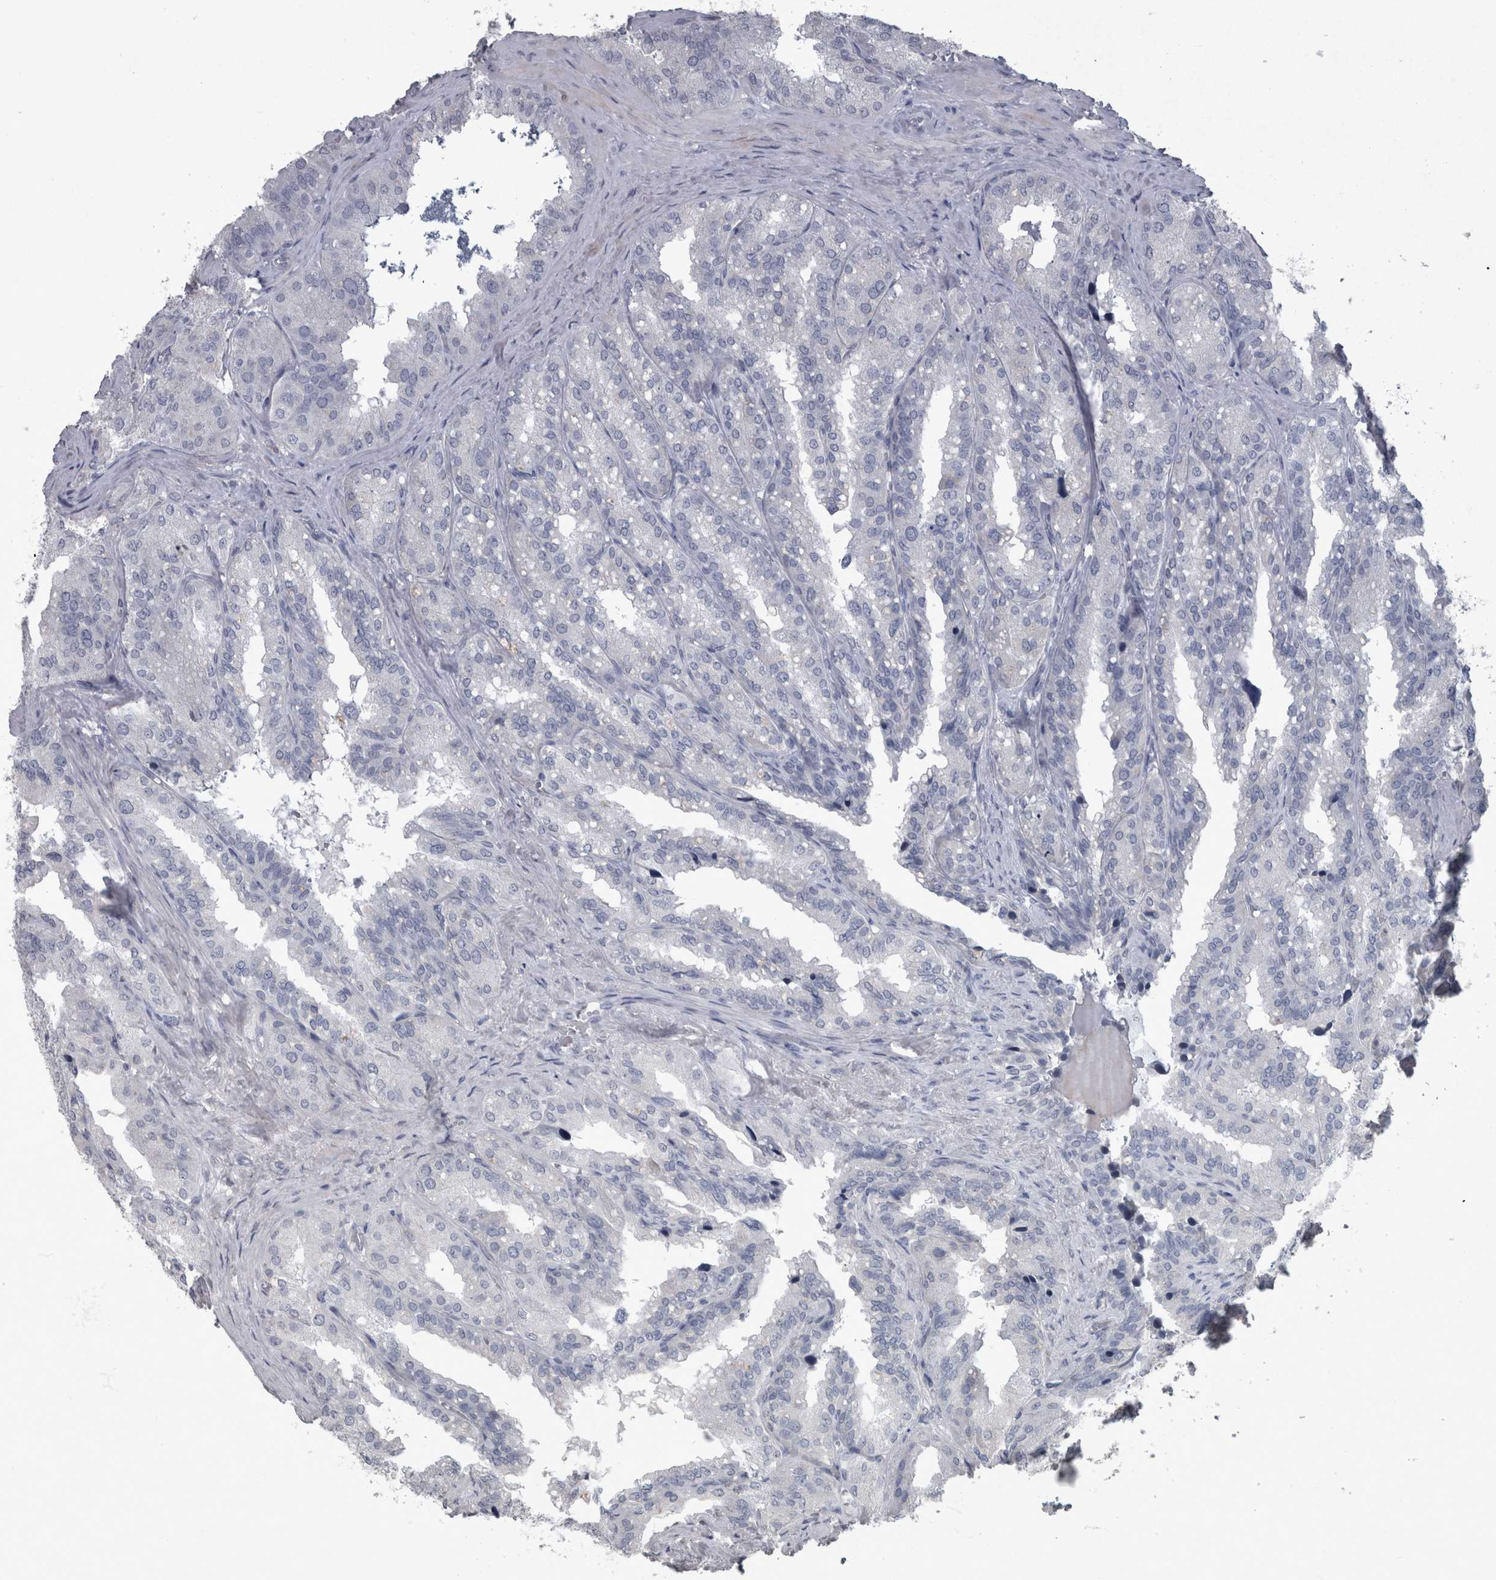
{"staining": {"intensity": "negative", "quantity": "none", "location": "none"}, "tissue": "seminal vesicle", "cell_type": "Glandular cells", "image_type": "normal", "snomed": [{"axis": "morphology", "description": "Normal tissue, NOS"}, {"axis": "topography", "description": "Prostate"}, {"axis": "topography", "description": "Seminal veicle"}], "caption": "Immunohistochemistry of normal seminal vesicle exhibits no expression in glandular cells.", "gene": "PDX1", "patient": {"sex": "male", "age": 51}}